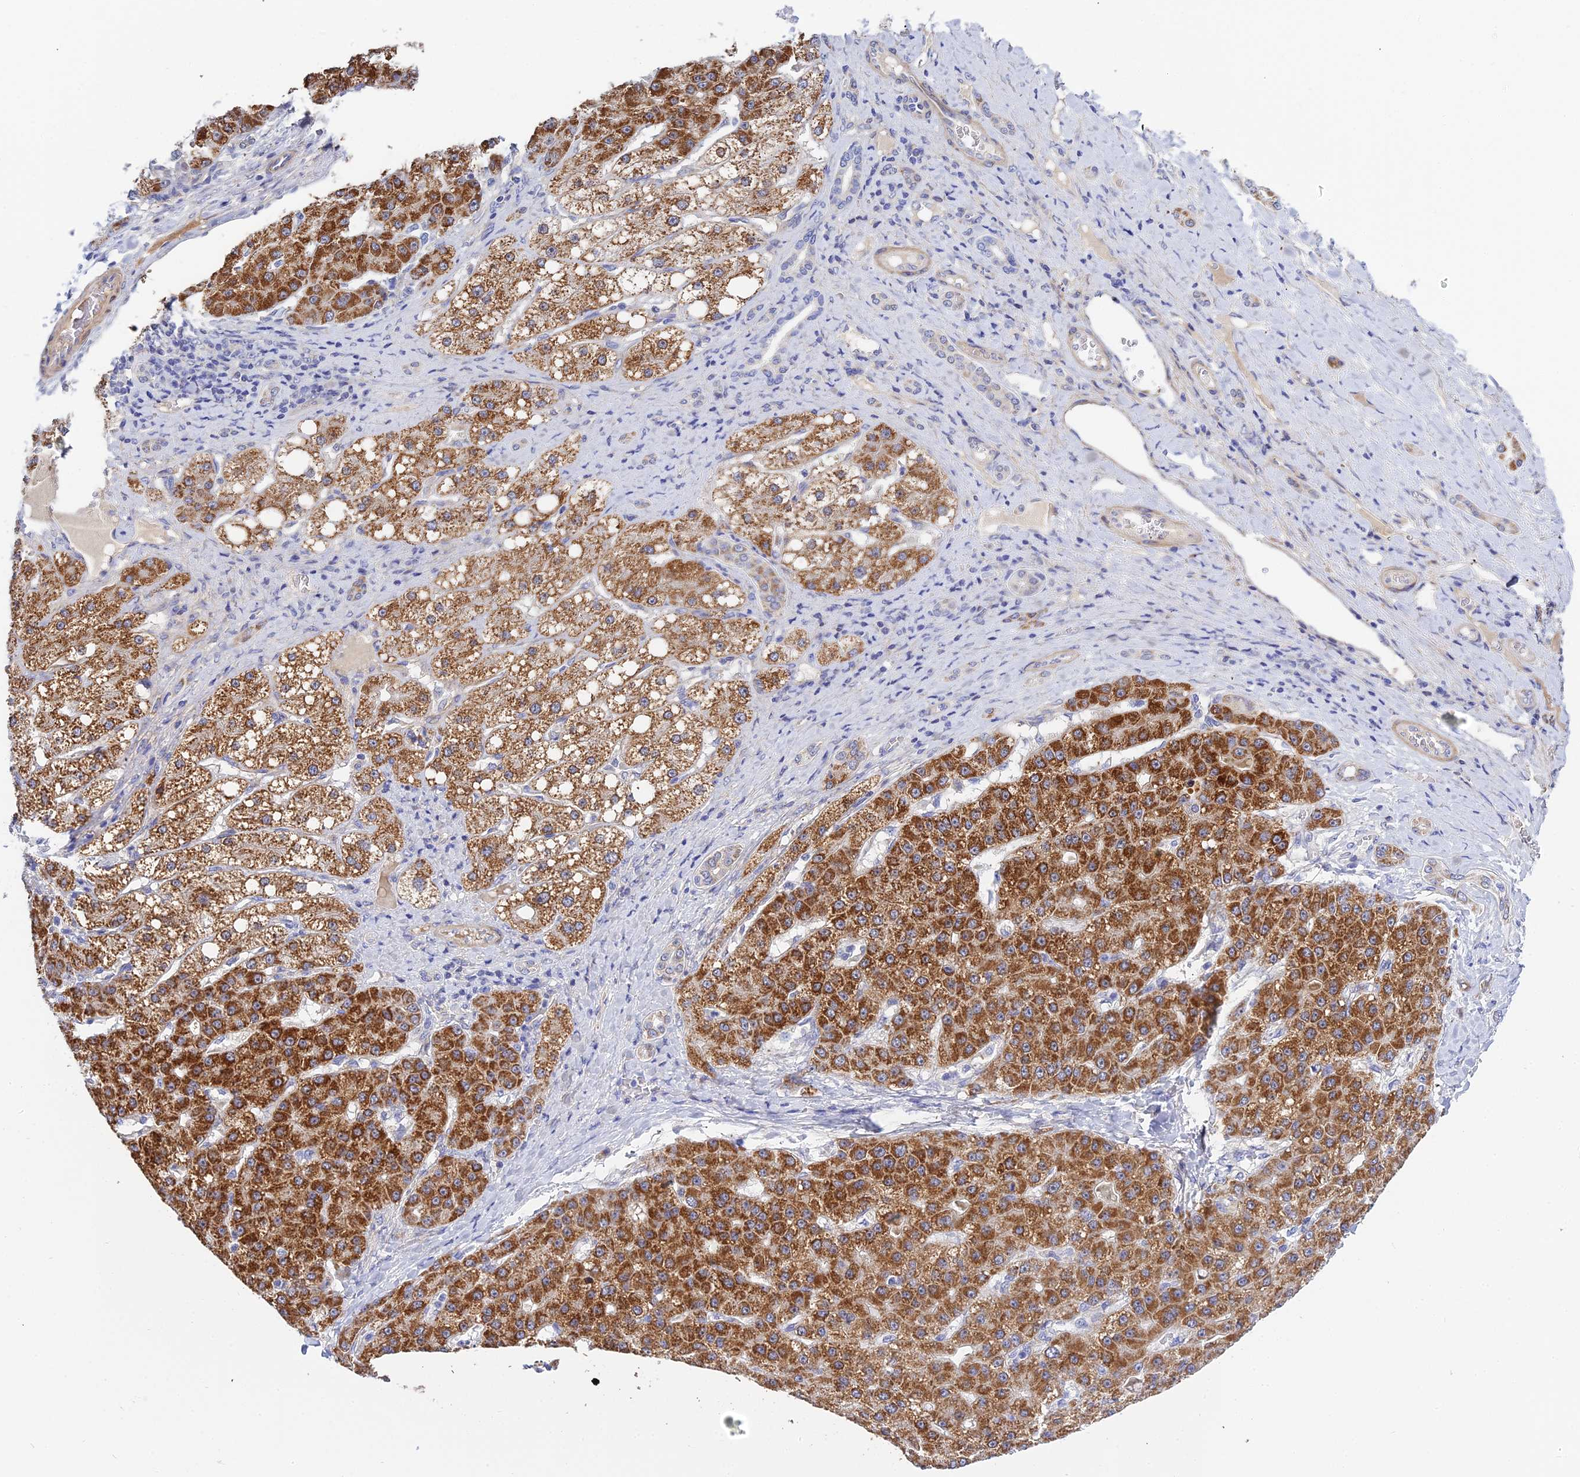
{"staining": {"intensity": "strong", "quantity": ">75%", "location": "cytoplasmic/membranous"}, "tissue": "liver cancer", "cell_type": "Tumor cells", "image_type": "cancer", "snomed": [{"axis": "morphology", "description": "Carcinoma, Hepatocellular, NOS"}, {"axis": "topography", "description": "Liver"}], "caption": "Immunohistochemistry (IHC) (DAB) staining of liver cancer shows strong cytoplasmic/membranous protein staining in about >75% of tumor cells.", "gene": "ACOT2", "patient": {"sex": "male", "age": 67}}